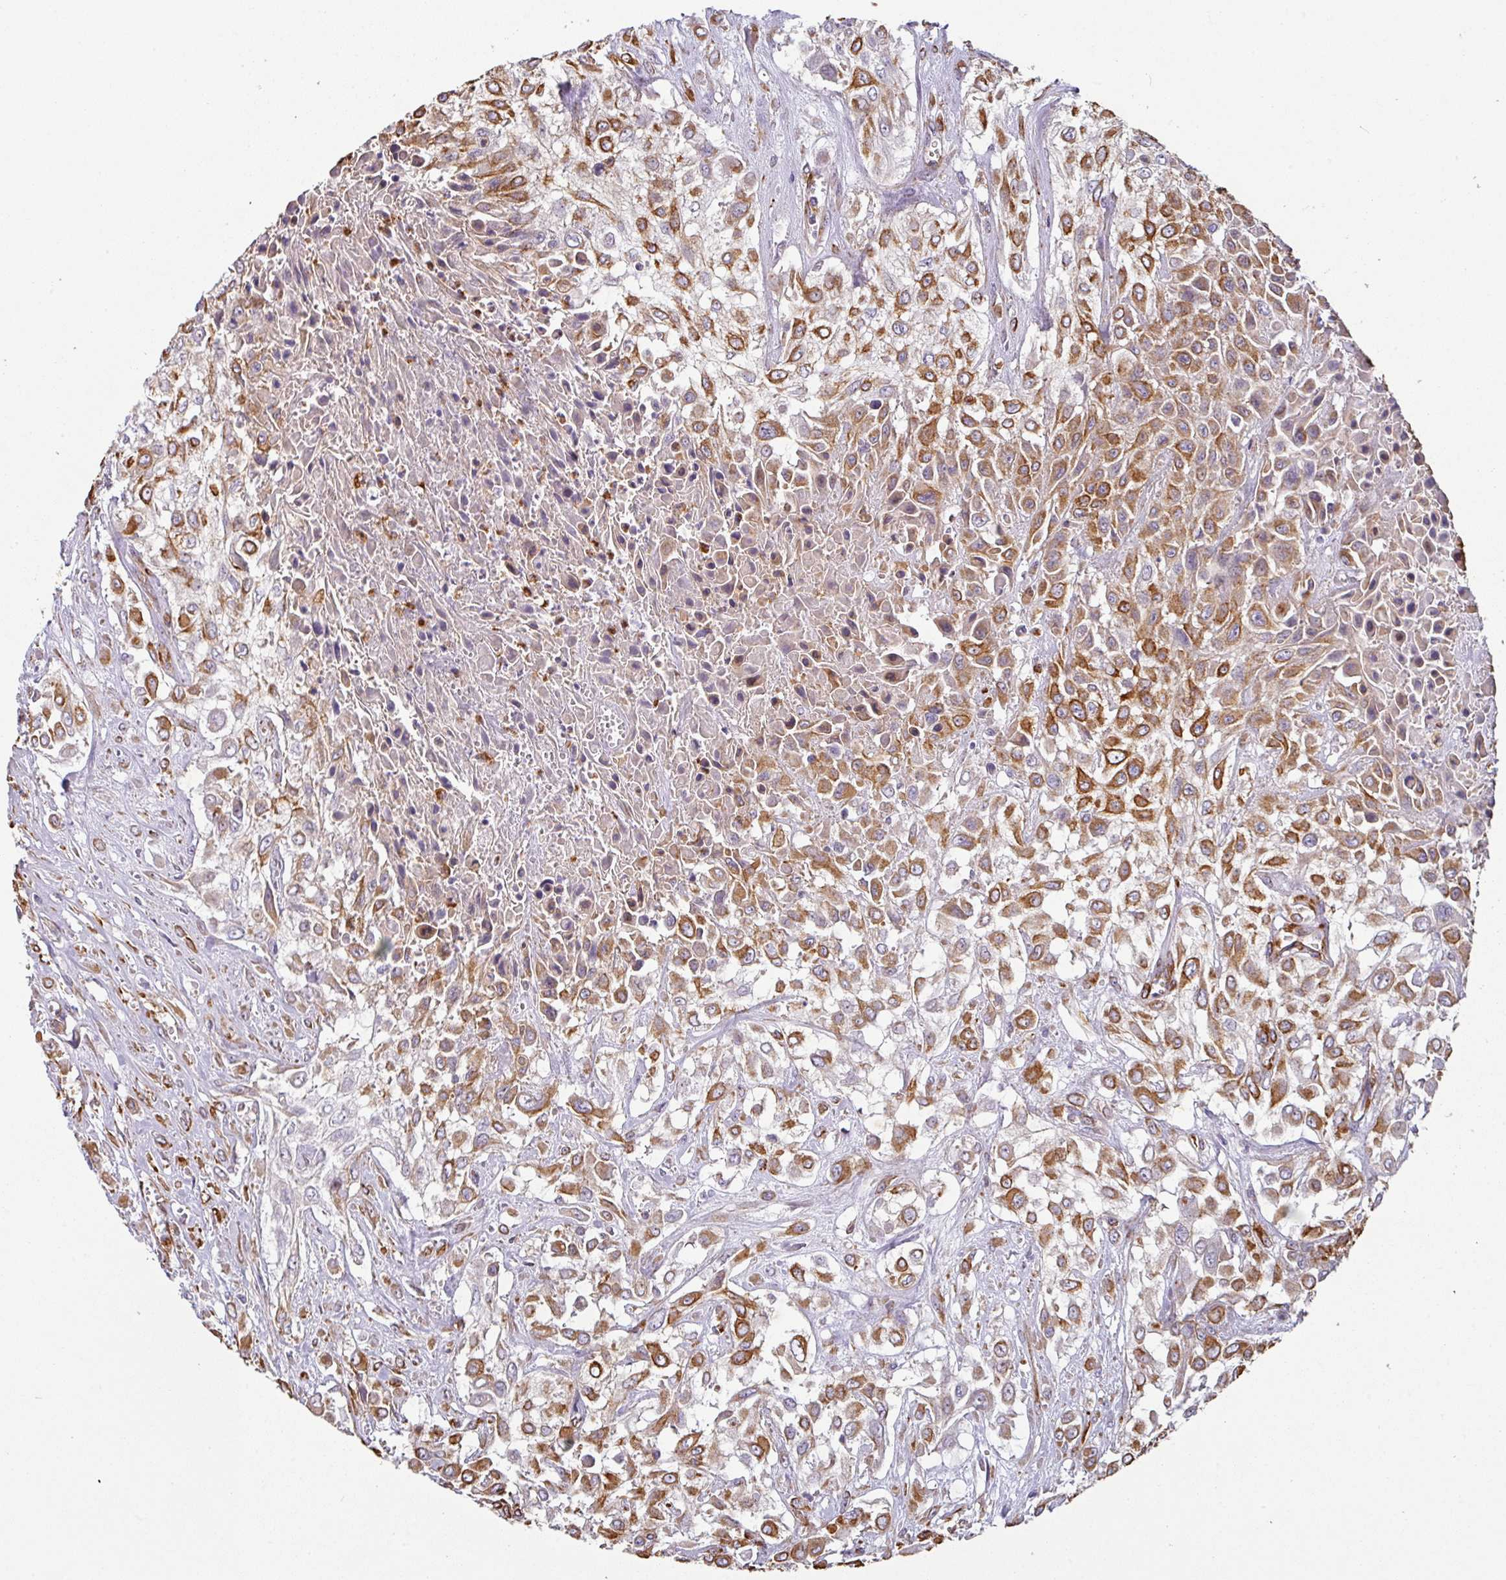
{"staining": {"intensity": "strong", "quantity": ">75%", "location": "cytoplasmic/membranous"}, "tissue": "urothelial cancer", "cell_type": "Tumor cells", "image_type": "cancer", "snomed": [{"axis": "morphology", "description": "Urothelial carcinoma, High grade"}, {"axis": "topography", "description": "Urinary bladder"}], "caption": "Human high-grade urothelial carcinoma stained with a protein marker demonstrates strong staining in tumor cells.", "gene": "ZNF280C", "patient": {"sex": "male", "age": 57}}